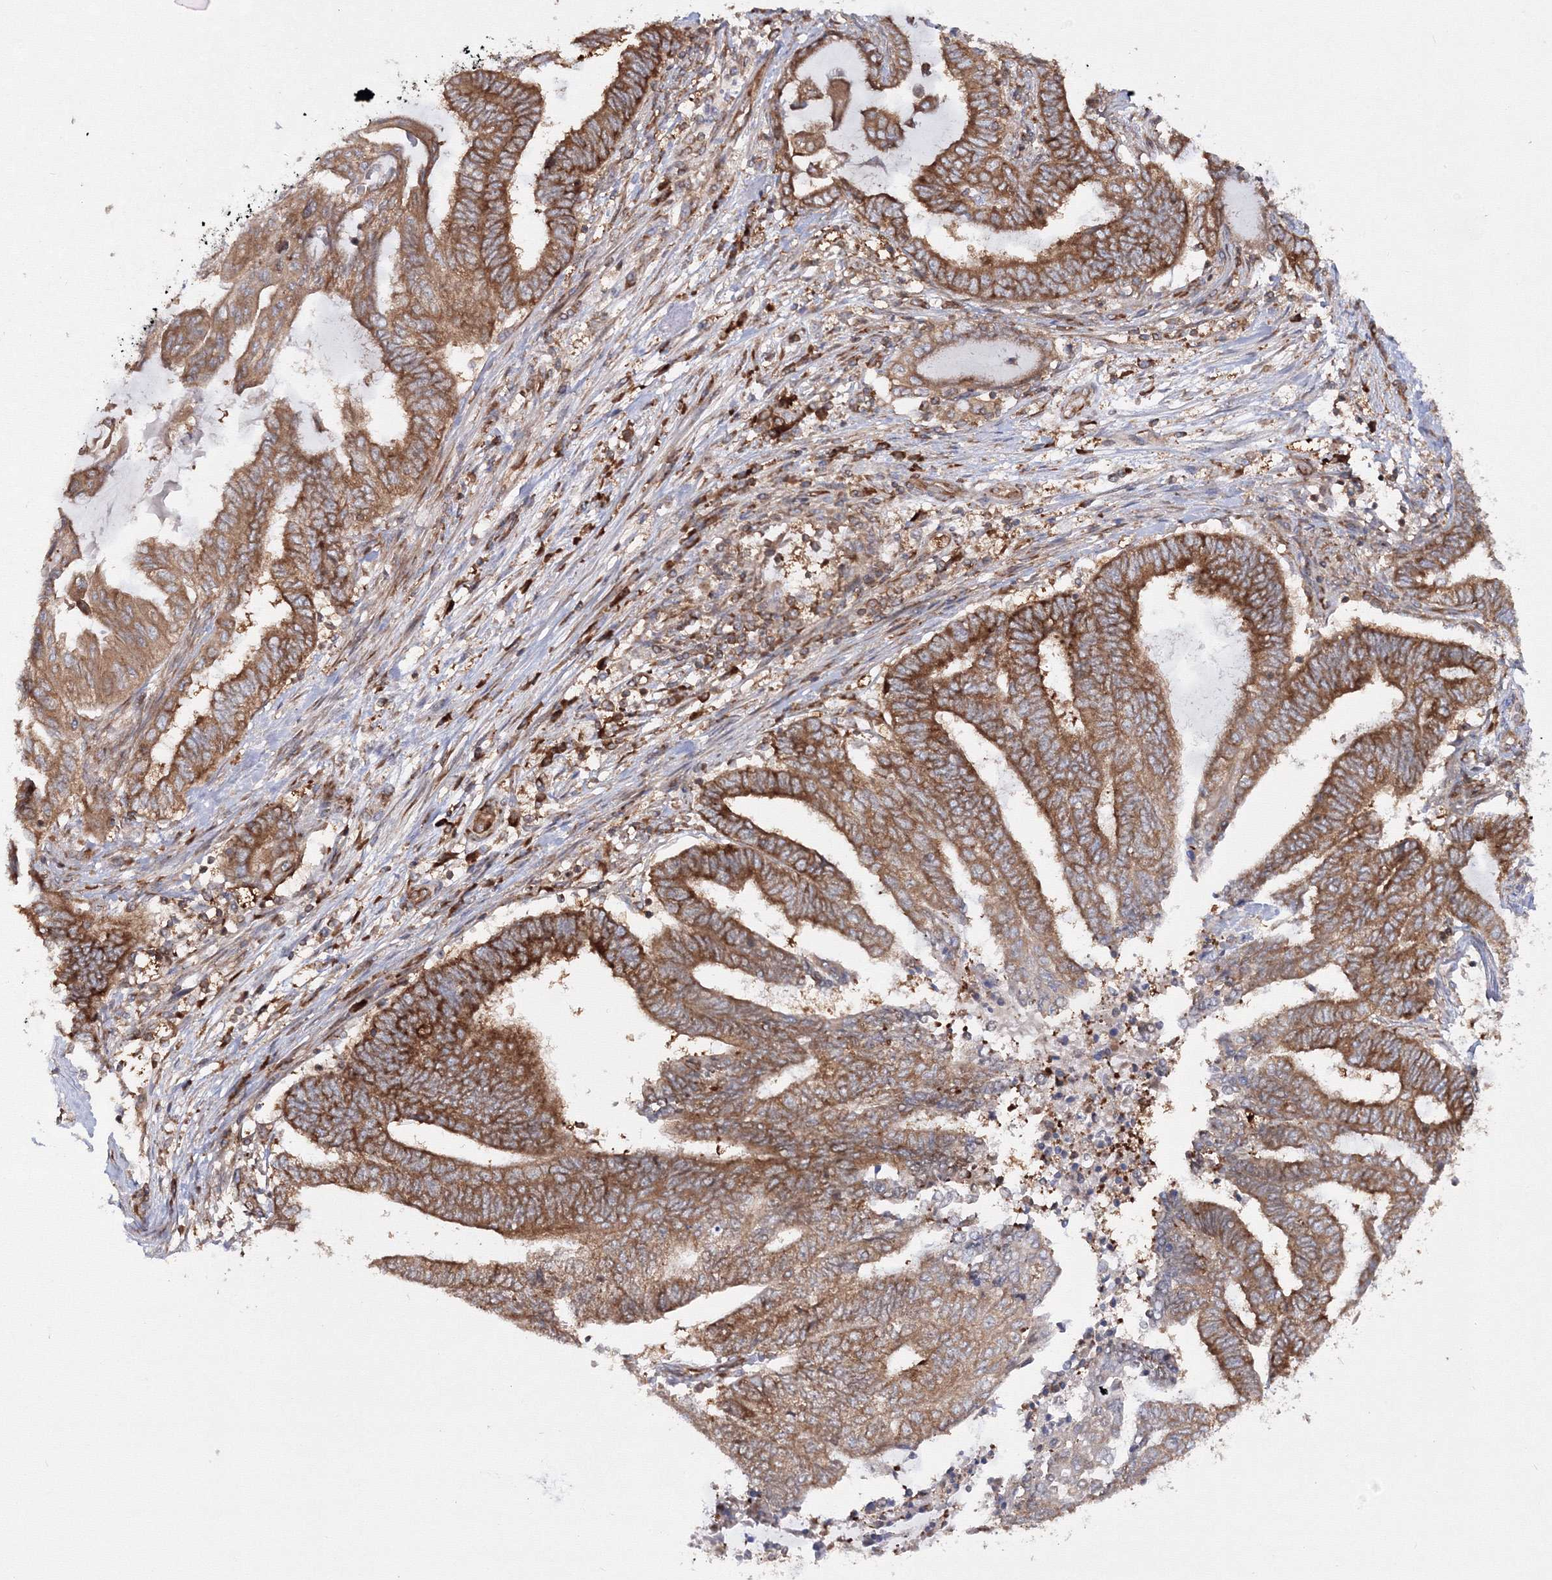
{"staining": {"intensity": "strong", "quantity": ">75%", "location": "cytoplasmic/membranous"}, "tissue": "endometrial cancer", "cell_type": "Tumor cells", "image_type": "cancer", "snomed": [{"axis": "morphology", "description": "Adenocarcinoma, NOS"}, {"axis": "topography", "description": "Uterus"}, {"axis": "topography", "description": "Endometrium"}], "caption": "A brown stain shows strong cytoplasmic/membranous positivity of a protein in human endometrial cancer (adenocarcinoma) tumor cells. The protein of interest is shown in brown color, while the nuclei are stained blue.", "gene": "HARS1", "patient": {"sex": "female", "age": 70}}